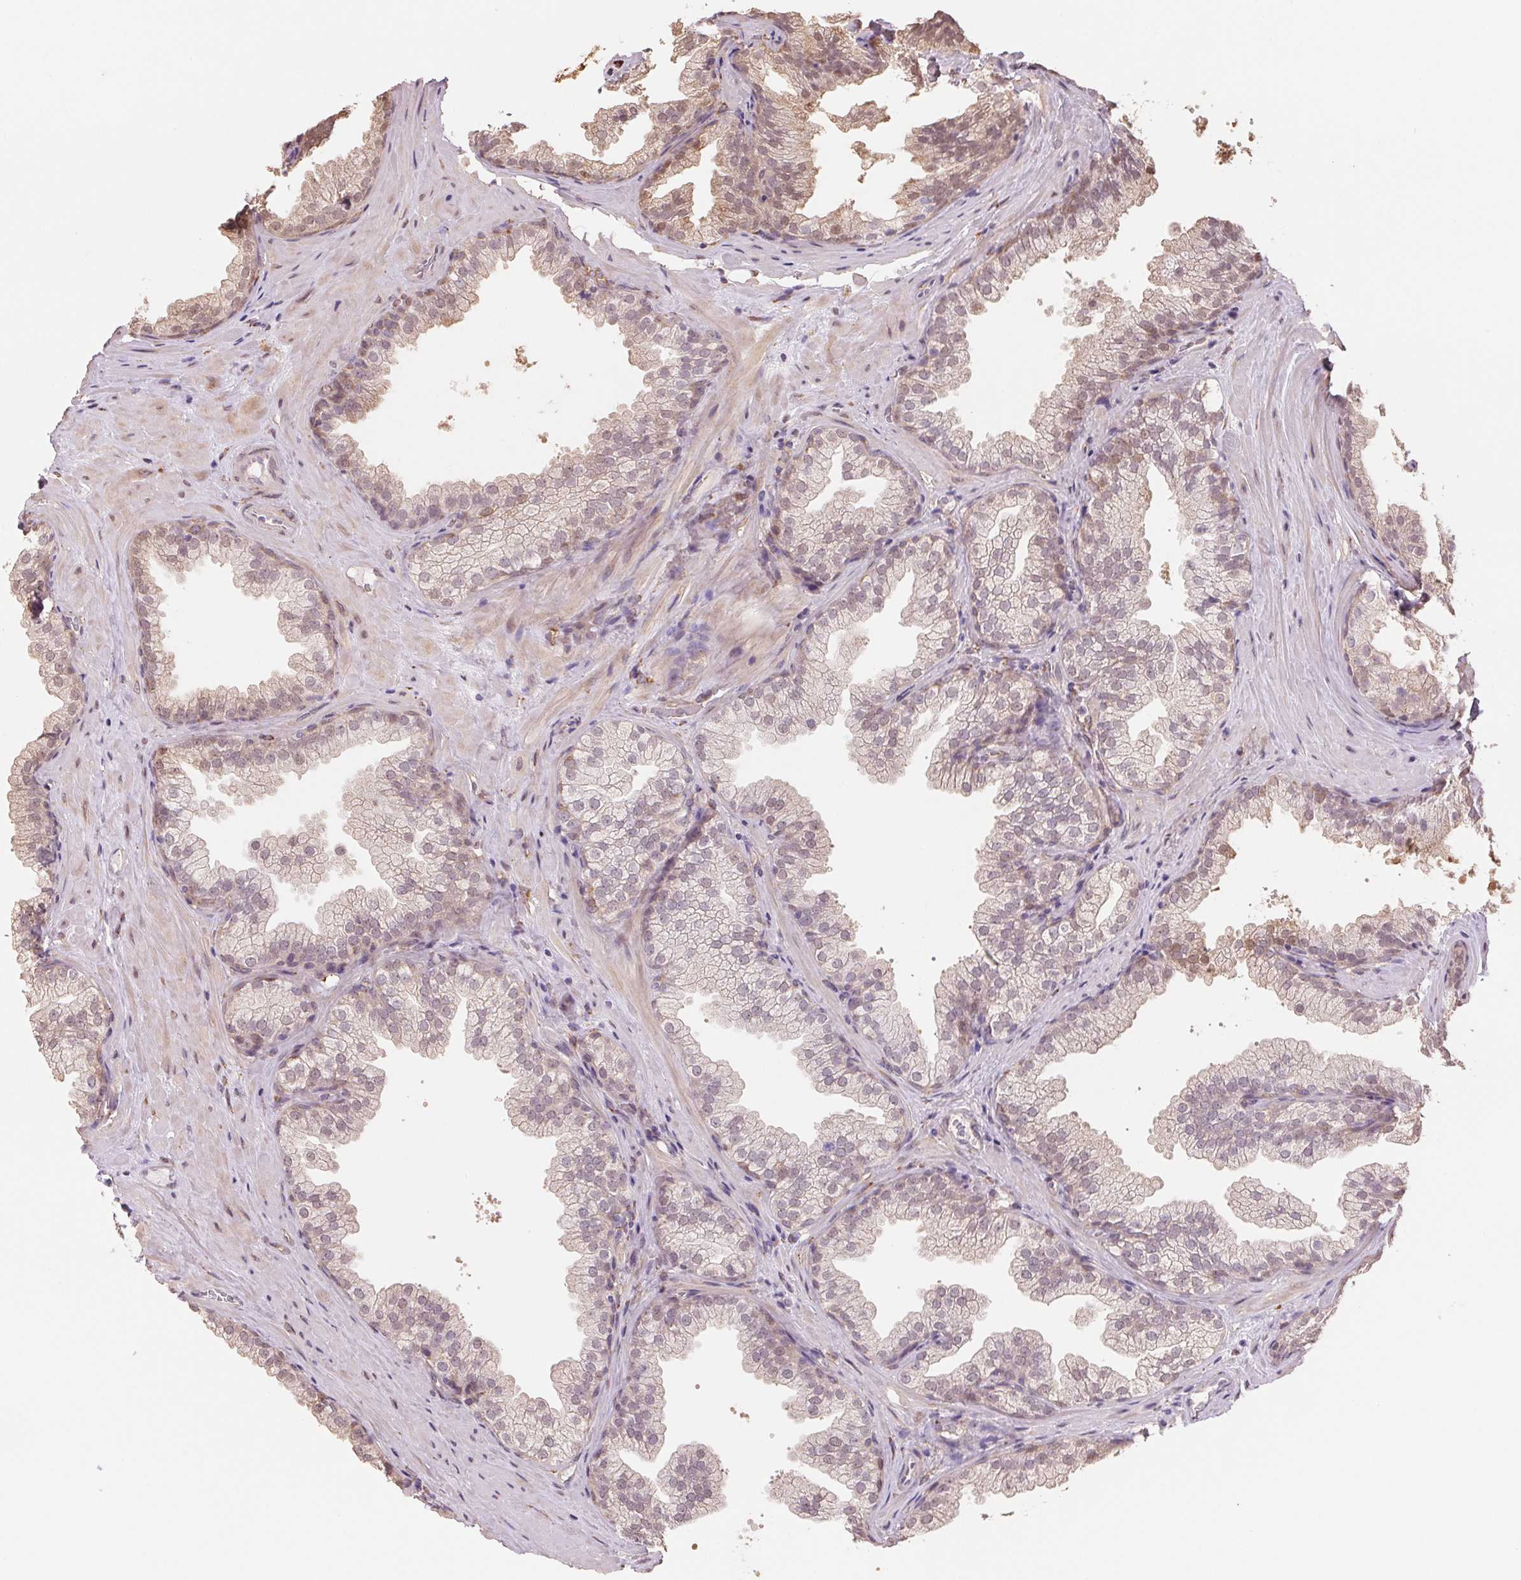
{"staining": {"intensity": "weak", "quantity": "25%-75%", "location": "cytoplasmic/membranous"}, "tissue": "prostate", "cell_type": "Glandular cells", "image_type": "normal", "snomed": [{"axis": "morphology", "description": "Normal tissue, NOS"}, {"axis": "topography", "description": "Prostate"}], "caption": "IHC (DAB (3,3'-diaminobenzidine)) staining of unremarkable human prostate reveals weak cytoplasmic/membranous protein staining in about 25%-75% of glandular cells. IHC stains the protein in brown and the nuclei are stained blue.", "gene": "FKBP10", "patient": {"sex": "male", "age": 37}}